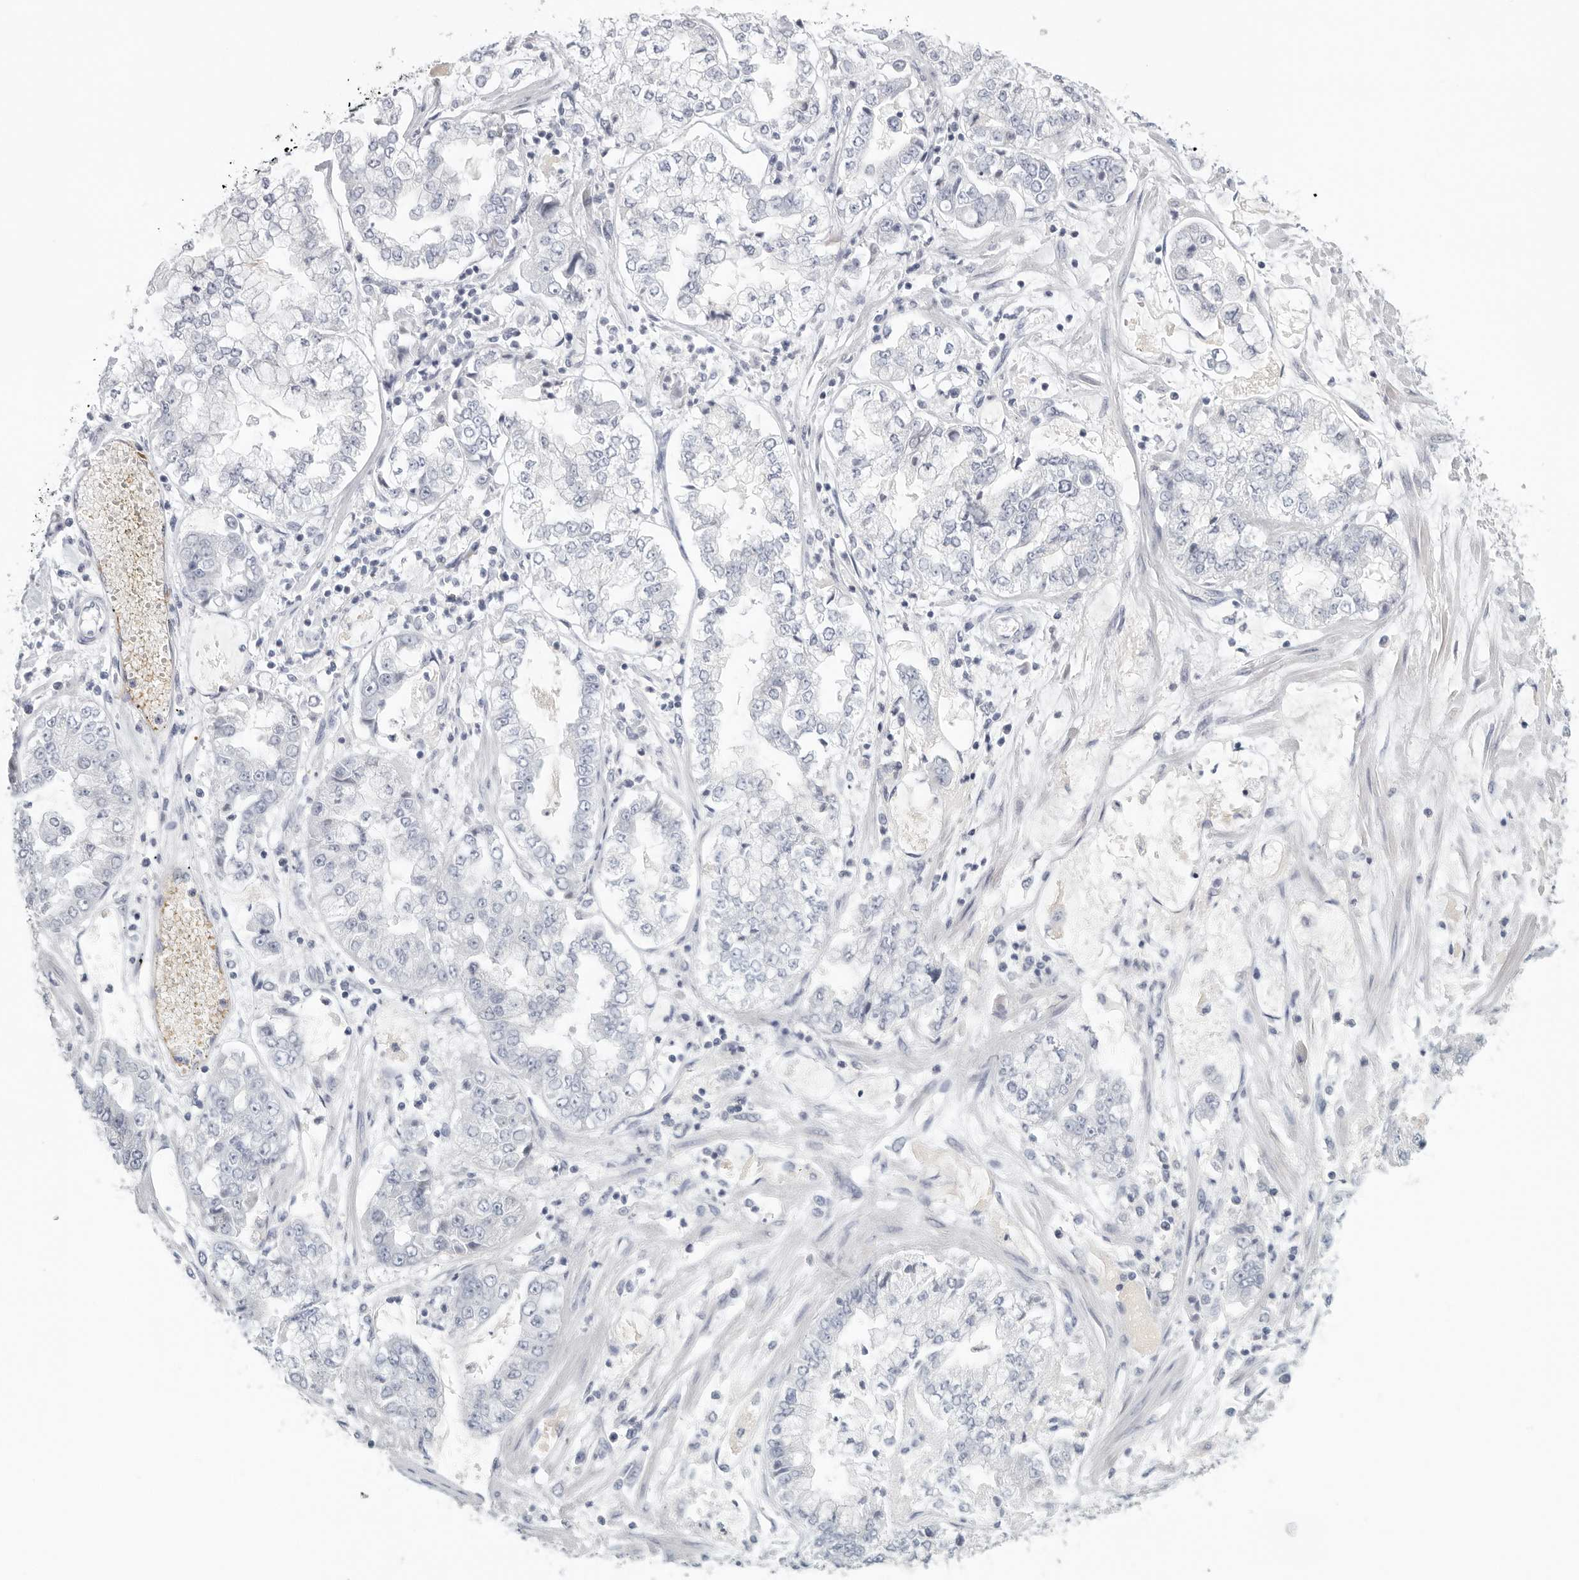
{"staining": {"intensity": "negative", "quantity": "none", "location": "none"}, "tissue": "stomach cancer", "cell_type": "Tumor cells", "image_type": "cancer", "snomed": [{"axis": "morphology", "description": "Adenocarcinoma, NOS"}, {"axis": "topography", "description": "Stomach"}], "caption": "Stomach cancer was stained to show a protein in brown. There is no significant staining in tumor cells.", "gene": "DNAJC11", "patient": {"sex": "male", "age": 76}}